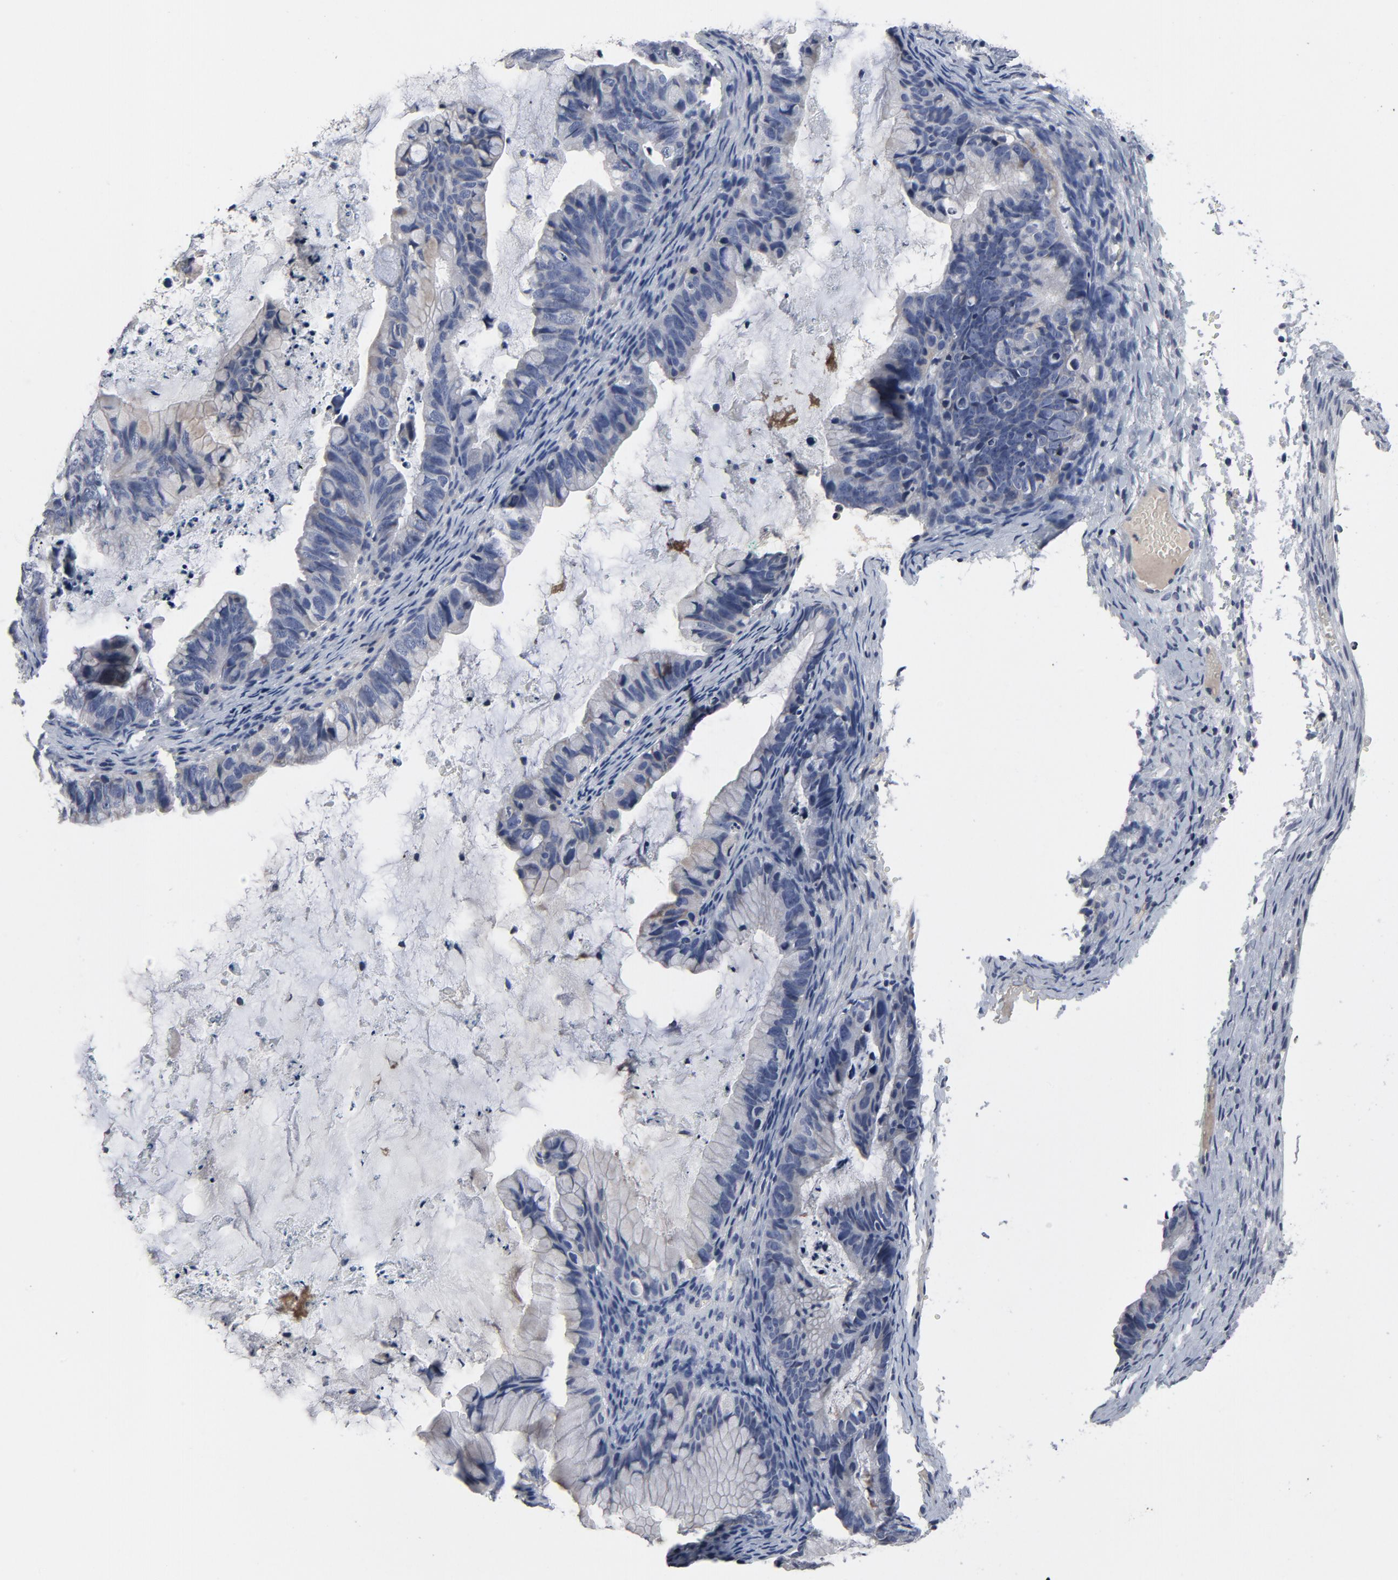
{"staining": {"intensity": "negative", "quantity": "none", "location": "none"}, "tissue": "ovarian cancer", "cell_type": "Tumor cells", "image_type": "cancer", "snomed": [{"axis": "morphology", "description": "Cystadenocarcinoma, mucinous, NOS"}, {"axis": "topography", "description": "Ovary"}], "caption": "Photomicrograph shows no significant protein staining in tumor cells of ovarian cancer (mucinous cystadenocarcinoma).", "gene": "TCL1A", "patient": {"sex": "female", "age": 36}}